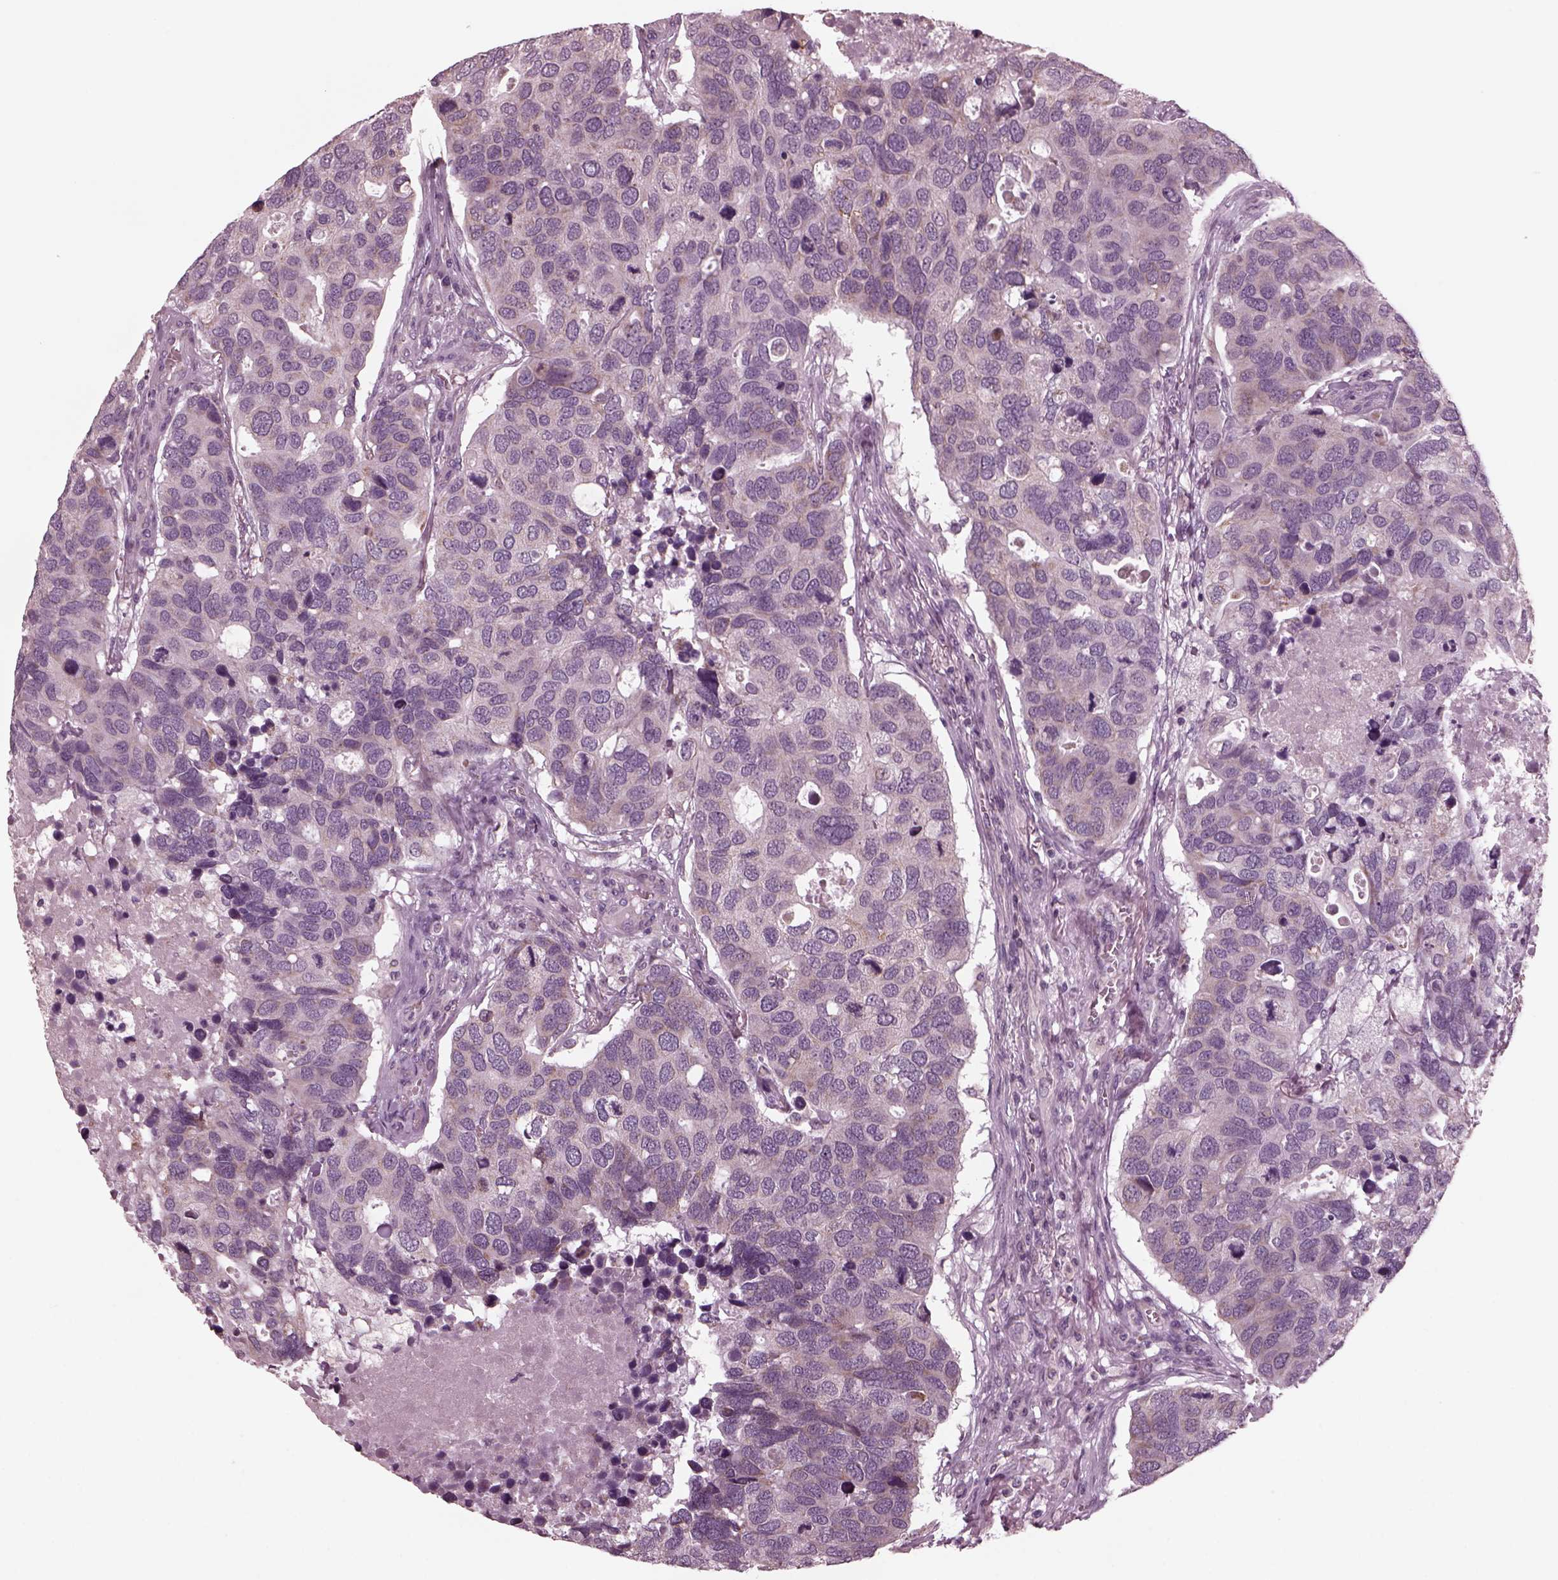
{"staining": {"intensity": "weak", "quantity": "<25%", "location": "cytoplasmic/membranous"}, "tissue": "breast cancer", "cell_type": "Tumor cells", "image_type": "cancer", "snomed": [{"axis": "morphology", "description": "Duct carcinoma"}, {"axis": "topography", "description": "Breast"}], "caption": "Invasive ductal carcinoma (breast) stained for a protein using immunohistochemistry (IHC) reveals no staining tumor cells.", "gene": "CELSR3", "patient": {"sex": "female", "age": 83}}